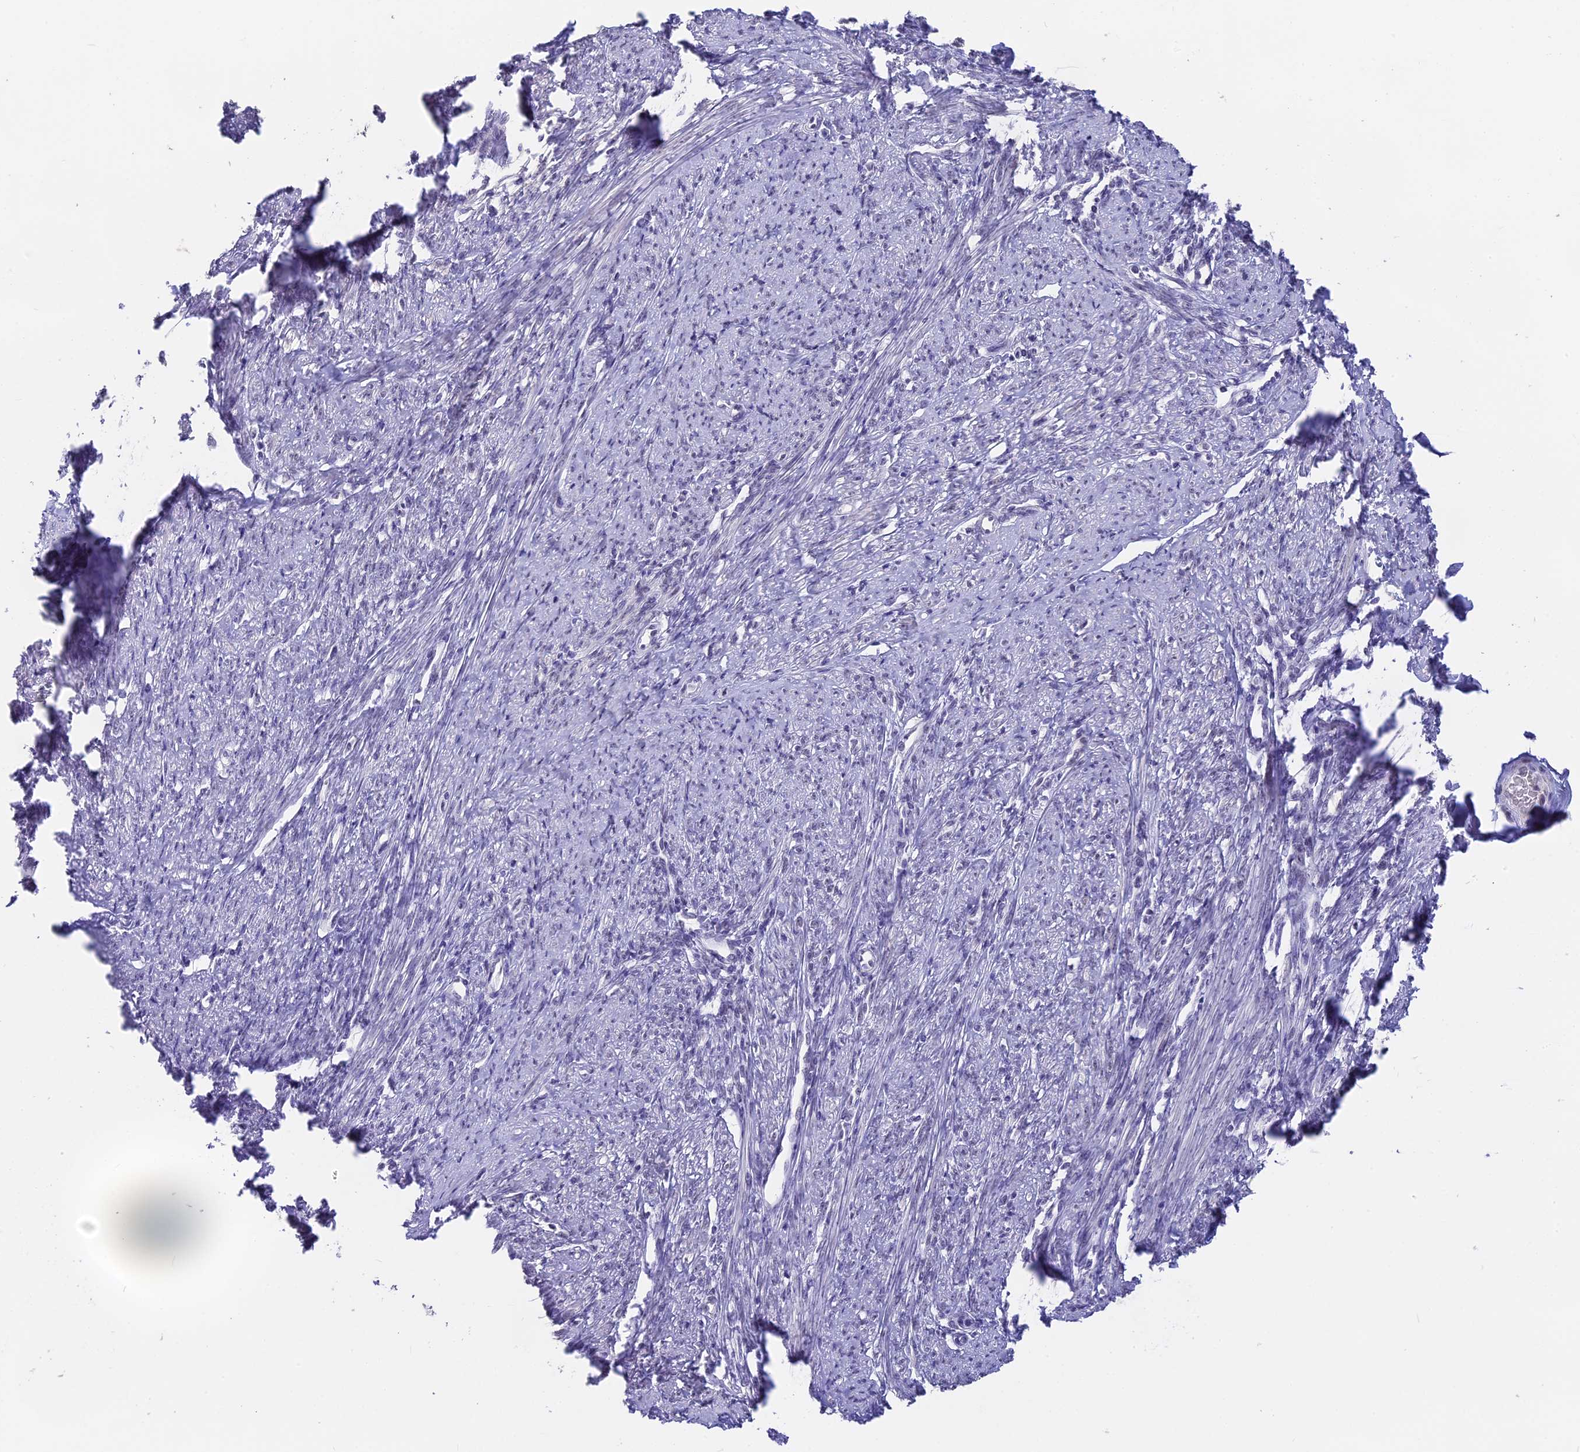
{"staining": {"intensity": "weak", "quantity": "25%-75%", "location": "nuclear"}, "tissue": "smooth muscle", "cell_type": "Smooth muscle cells", "image_type": "normal", "snomed": [{"axis": "morphology", "description": "Normal tissue, NOS"}, {"axis": "topography", "description": "Smooth muscle"}, {"axis": "topography", "description": "Uterus"}], "caption": "Smooth muscle was stained to show a protein in brown. There is low levels of weak nuclear expression in approximately 25%-75% of smooth muscle cells. (DAB IHC with brightfield microscopy, high magnification).", "gene": "SETD2", "patient": {"sex": "female", "age": 59}}